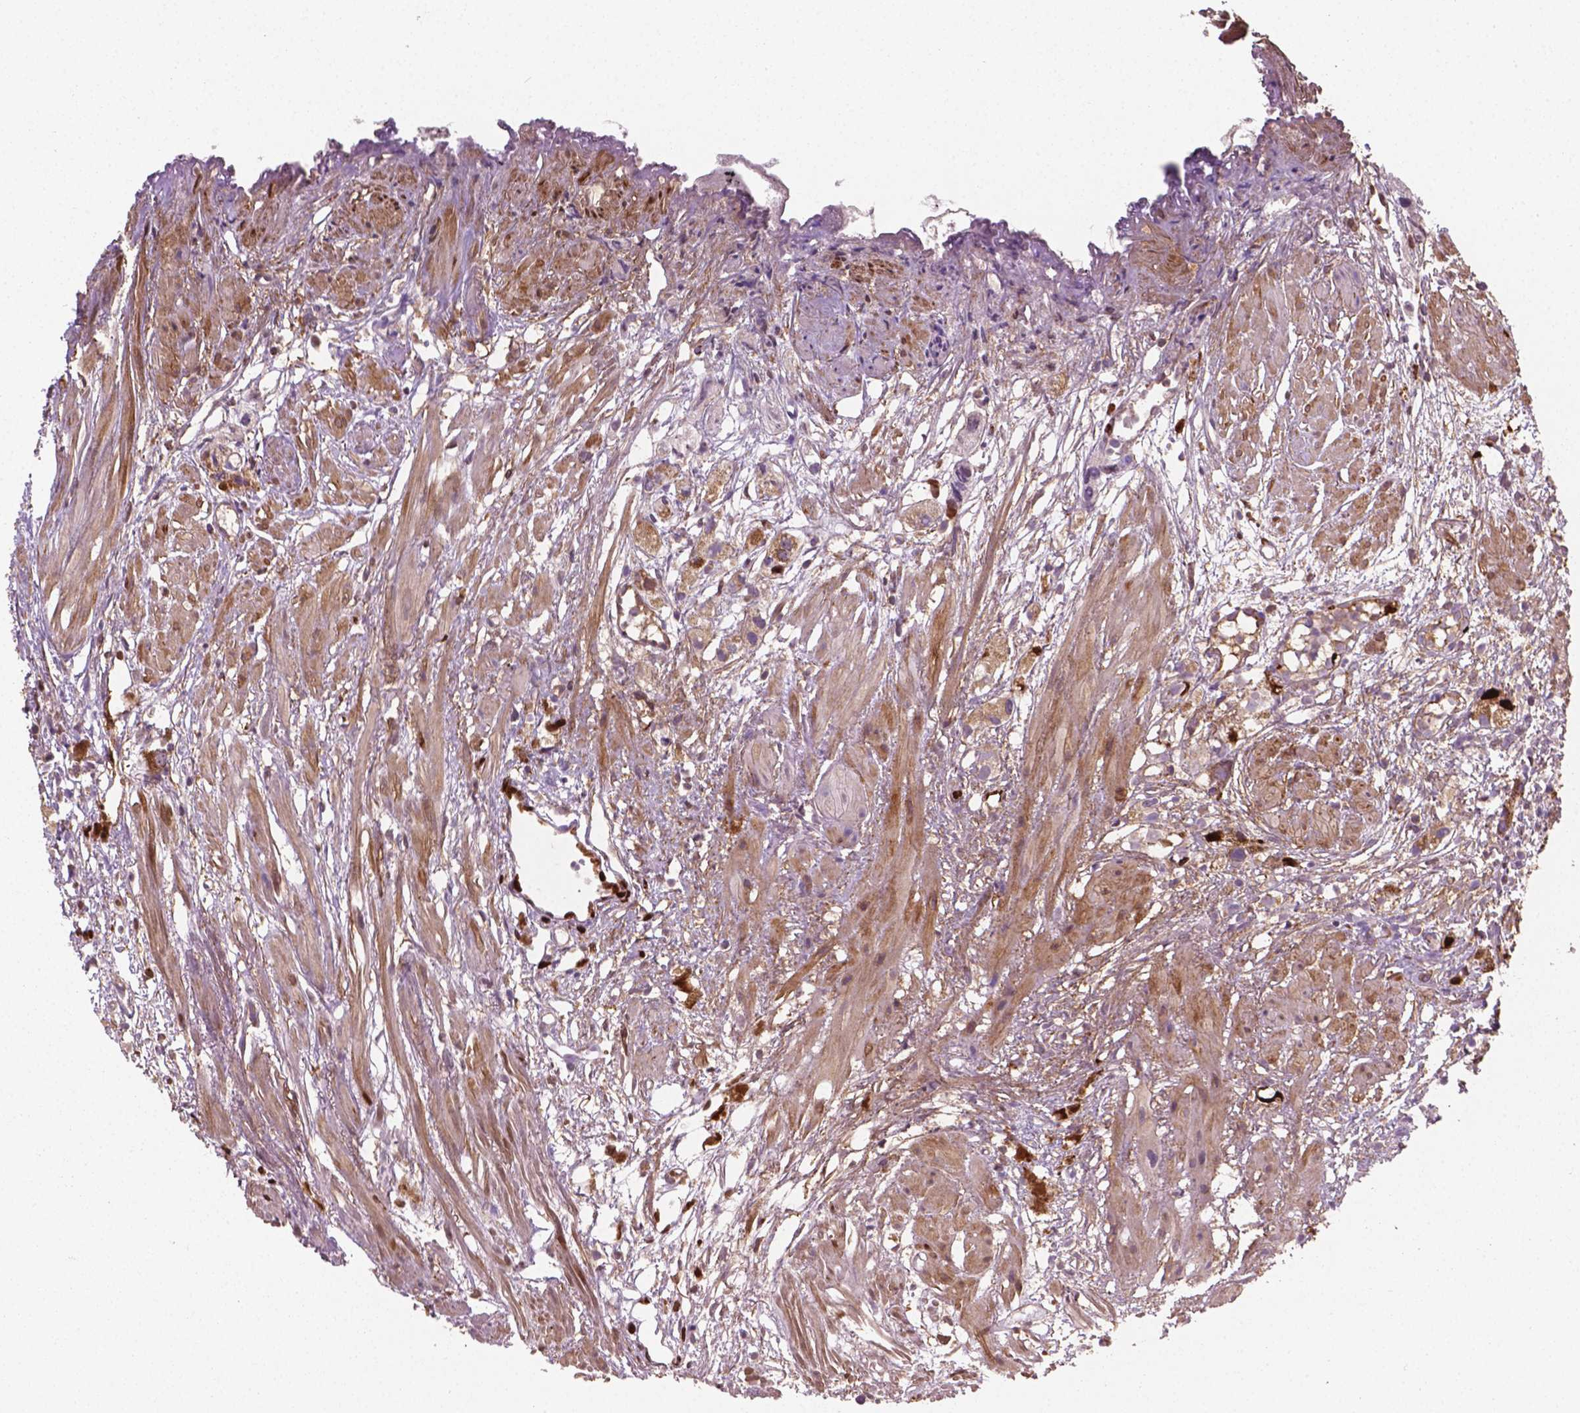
{"staining": {"intensity": "moderate", "quantity": ">75%", "location": "cytoplasmic/membranous"}, "tissue": "prostate cancer", "cell_type": "Tumor cells", "image_type": "cancer", "snomed": [{"axis": "morphology", "description": "Adenocarcinoma, High grade"}, {"axis": "topography", "description": "Prostate"}], "caption": "Protein expression analysis of human prostate adenocarcinoma (high-grade) reveals moderate cytoplasmic/membranous staining in approximately >75% of tumor cells.", "gene": "TCAF1", "patient": {"sex": "male", "age": 68}}